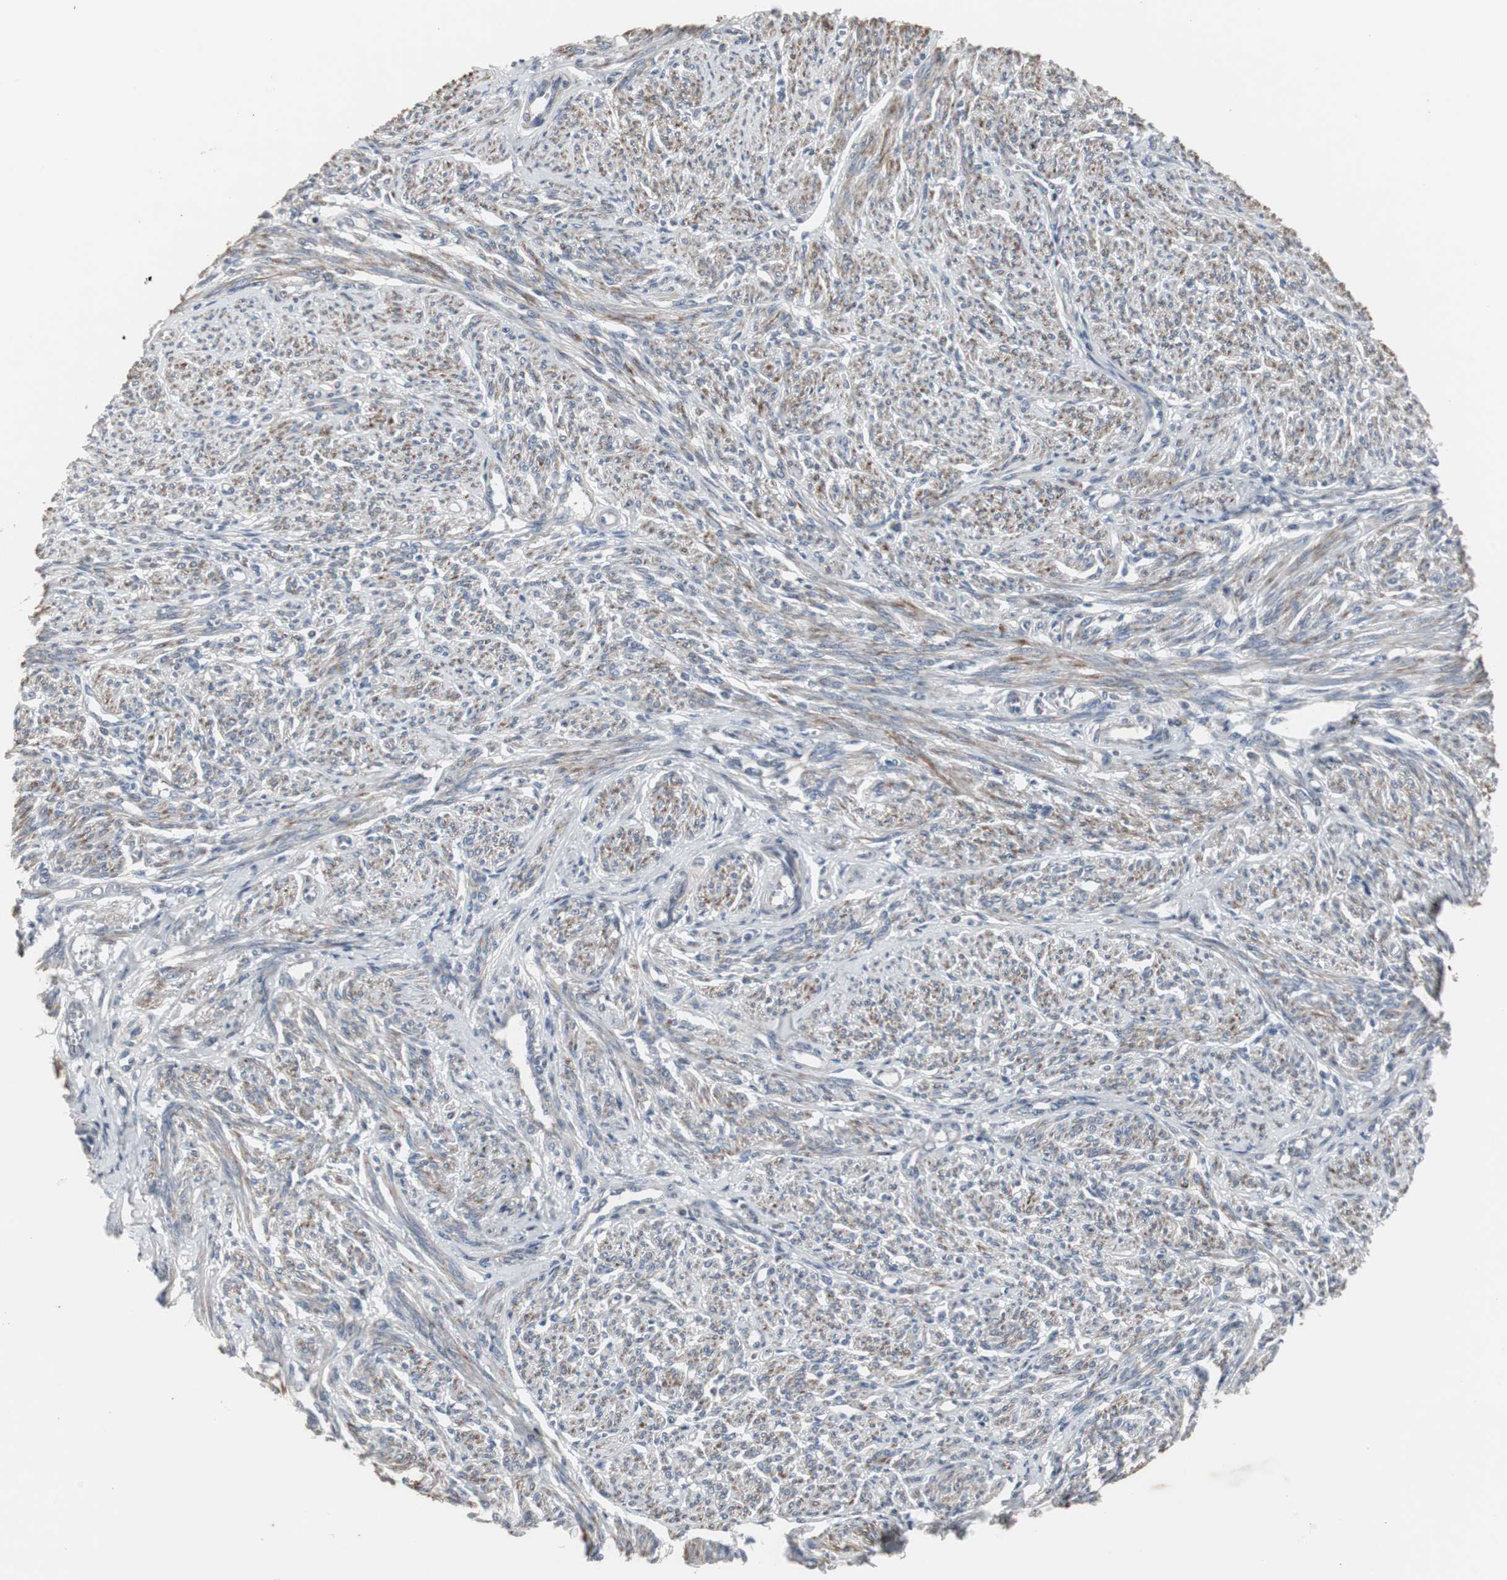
{"staining": {"intensity": "weak", "quantity": ">75%", "location": "cytoplasmic/membranous"}, "tissue": "smooth muscle", "cell_type": "Smooth muscle cells", "image_type": "normal", "snomed": [{"axis": "morphology", "description": "Normal tissue, NOS"}, {"axis": "topography", "description": "Smooth muscle"}], "caption": "Smooth muscle was stained to show a protein in brown. There is low levels of weak cytoplasmic/membranous positivity in about >75% of smooth muscle cells.", "gene": "ACAA1", "patient": {"sex": "female", "age": 65}}